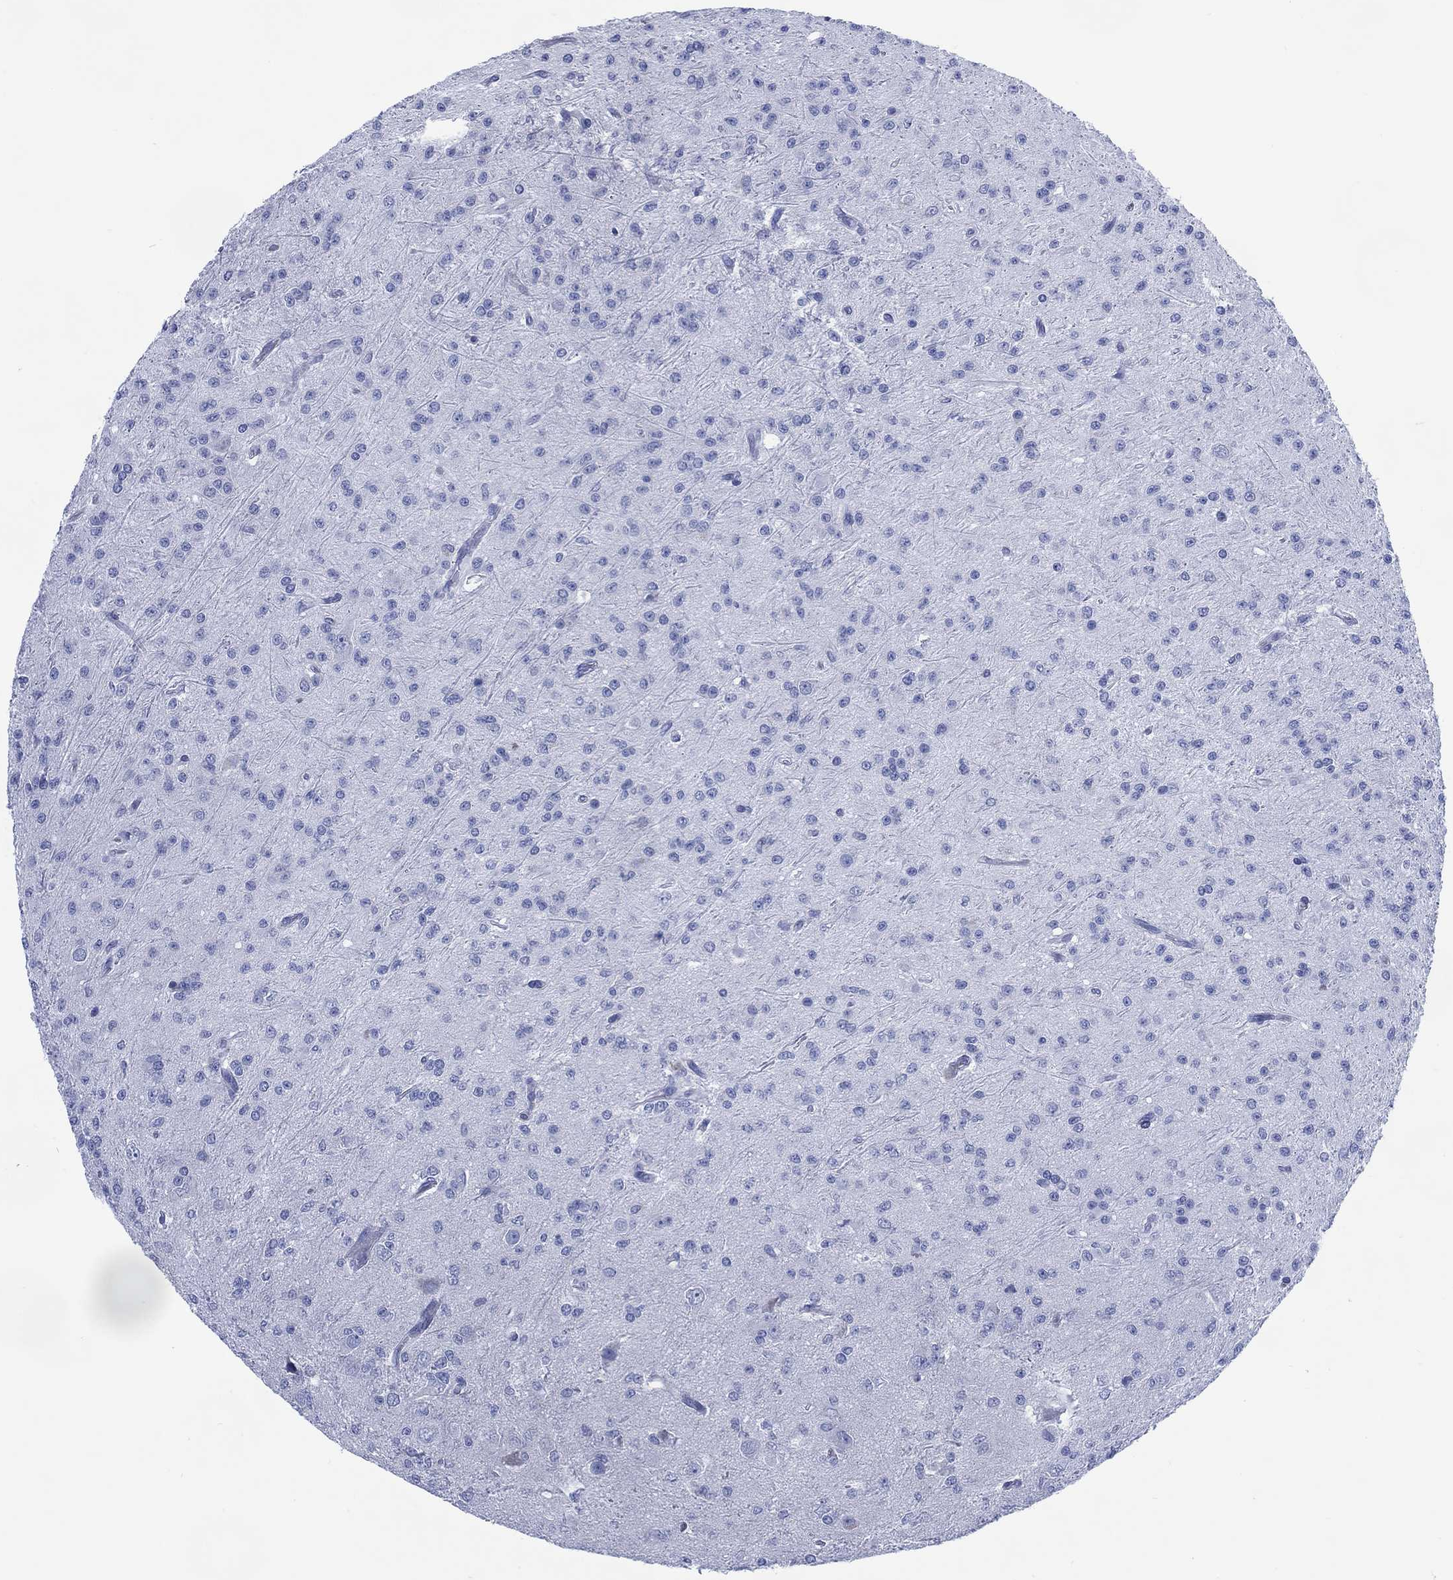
{"staining": {"intensity": "negative", "quantity": "none", "location": "none"}, "tissue": "glioma", "cell_type": "Tumor cells", "image_type": "cancer", "snomed": [{"axis": "morphology", "description": "Glioma, malignant, Low grade"}, {"axis": "topography", "description": "Brain"}], "caption": "A photomicrograph of human malignant low-grade glioma is negative for staining in tumor cells.", "gene": "DDI1", "patient": {"sex": "male", "age": 27}}